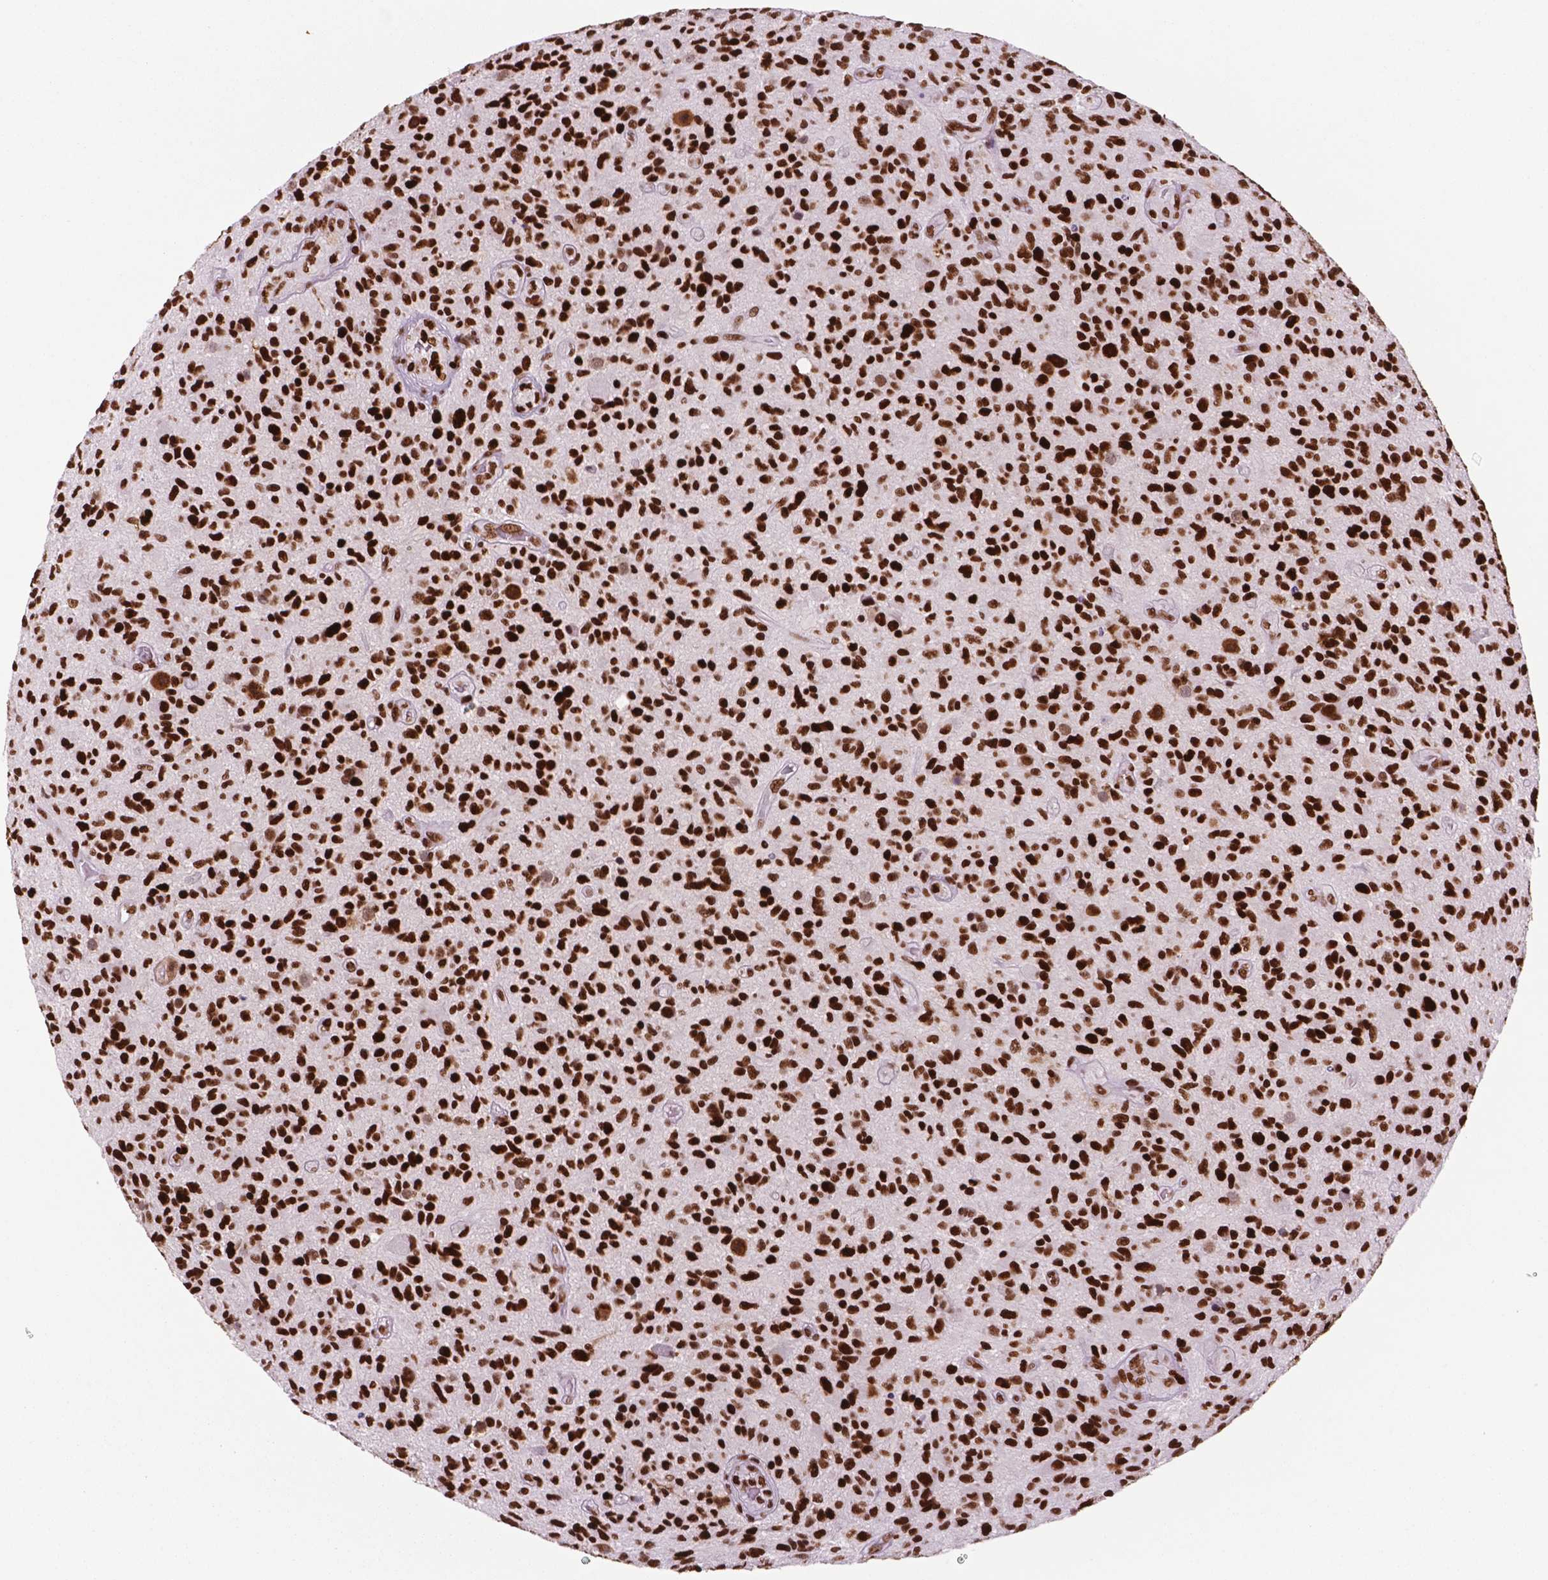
{"staining": {"intensity": "strong", "quantity": ">75%", "location": "nuclear"}, "tissue": "glioma", "cell_type": "Tumor cells", "image_type": "cancer", "snomed": [{"axis": "morphology", "description": "Glioma, malignant, High grade"}, {"axis": "topography", "description": "Brain"}], "caption": "Brown immunohistochemical staining in human glioma exhibits strong nuclear expression in about >75% of tumor cells.", "gene": "MSH6", "patient": {"sex": "male", "age": 47}}